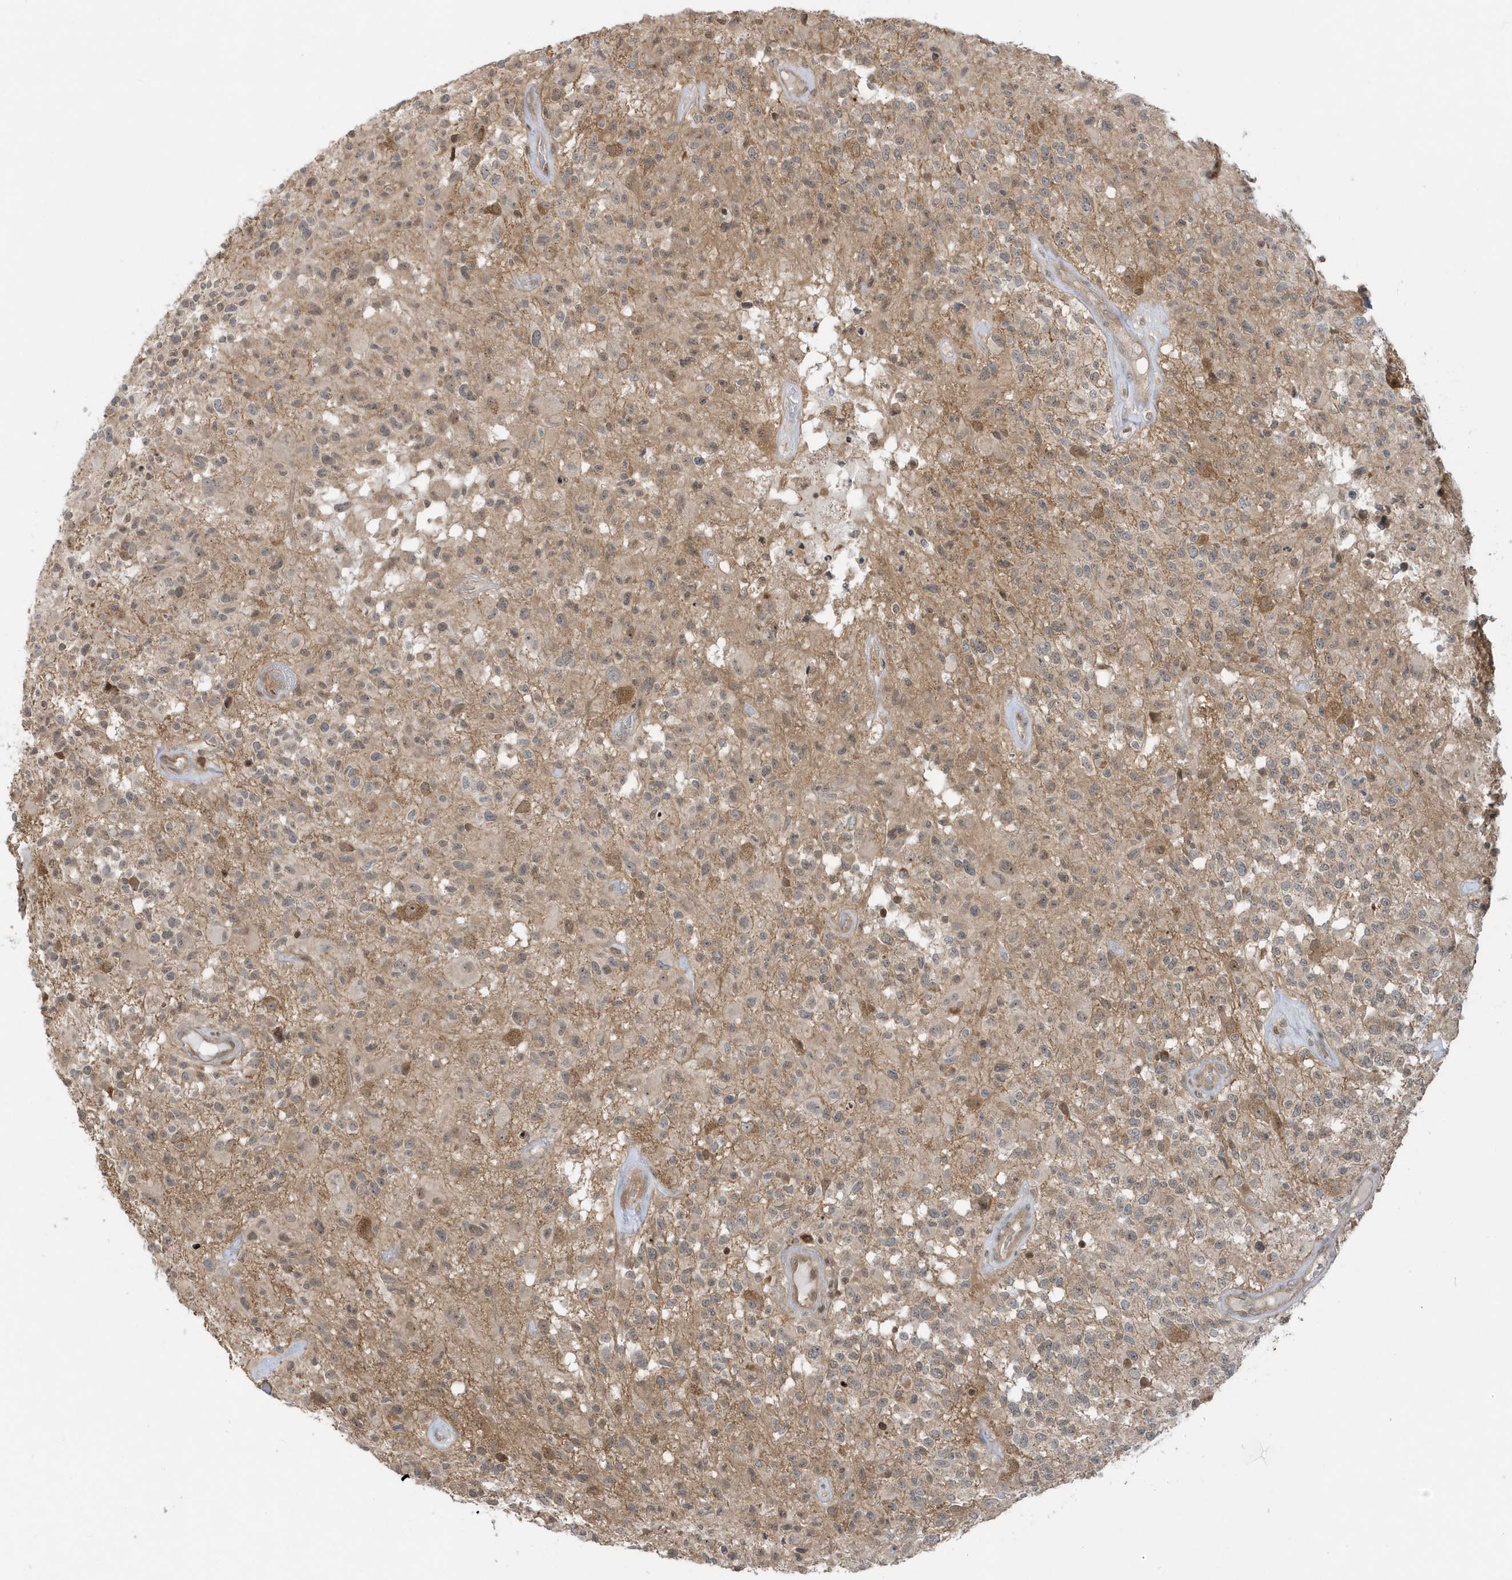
{"staining": {"intensity": "moderate", "quantity": "<25%", "location": "cytoplasmic/membranous,nuclear"}, "tissue": "glioma", "cell_type": "Tumor cells", "image_type": "cancer", "snomed": [{"axis": "morphology", "description": "Glioma, malignant, High grade"}, {"axis": "morphology", "description": "Glioblastoma, NOS"}, {"axis": "topography", "description": "Brain"}], "caption": "Human glioblastoma stained with a brown dye demonstrates moderate cytoplasmic/membranous and nuclear positive positivity in approximately <25% of tumor cells.", "gene": "PPP1R7", "patient": {"sex": "male", "age": 60}}